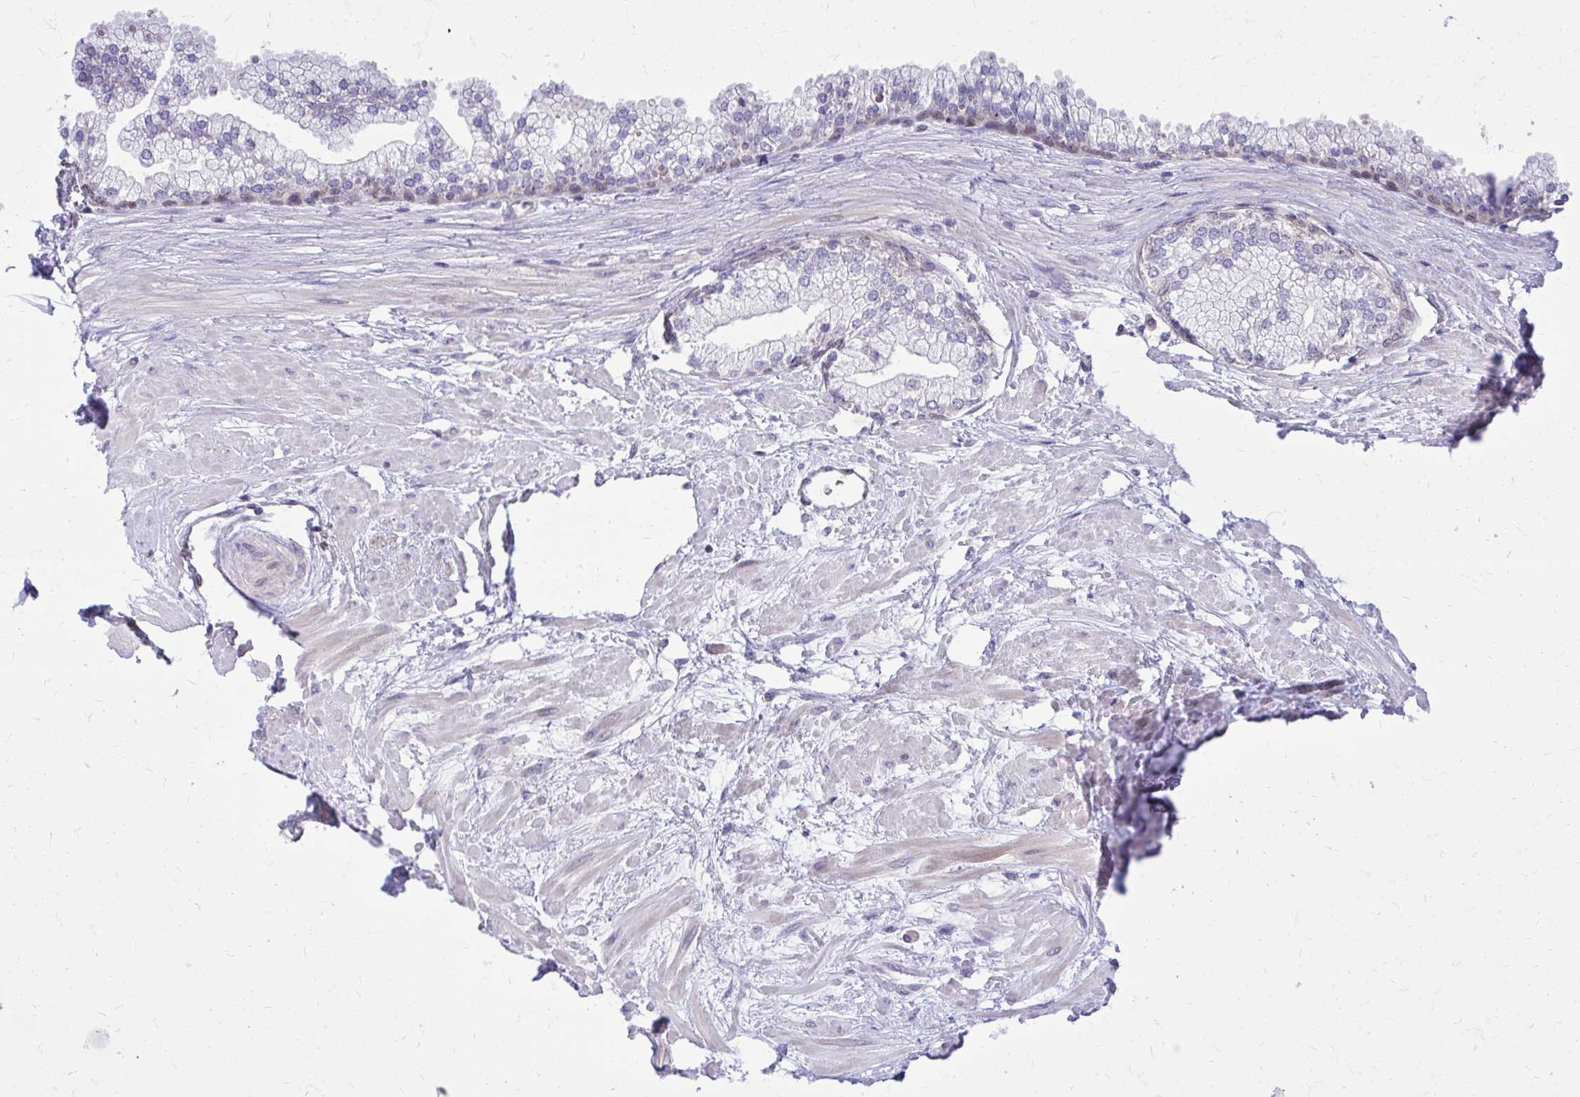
{"staining": {"intensity": "moderate", "quantity": "<25%", "location": "cytoplasmic/membranous,nuclear"}, "tissue": "prostate", "cell_type": "Glandular cells", "image_type": "normal", "snomed": [{"axis": "morphology", "description": "Normal tissue, NOS"}, {"axis": "topography", "description": "Prostate"}, {"axis": "topography", "description": "Peripheral nerve tissue"}], "caption": "A histopathology image showing moderate cytoplasmic/membranous,nuclear positivity in about <25% of glandular cells in normal prostate, as visualized by brown immunohistochemical staining.", "gene": "RPS6KA2", "patient": {"sex": "male", "age": 61}}